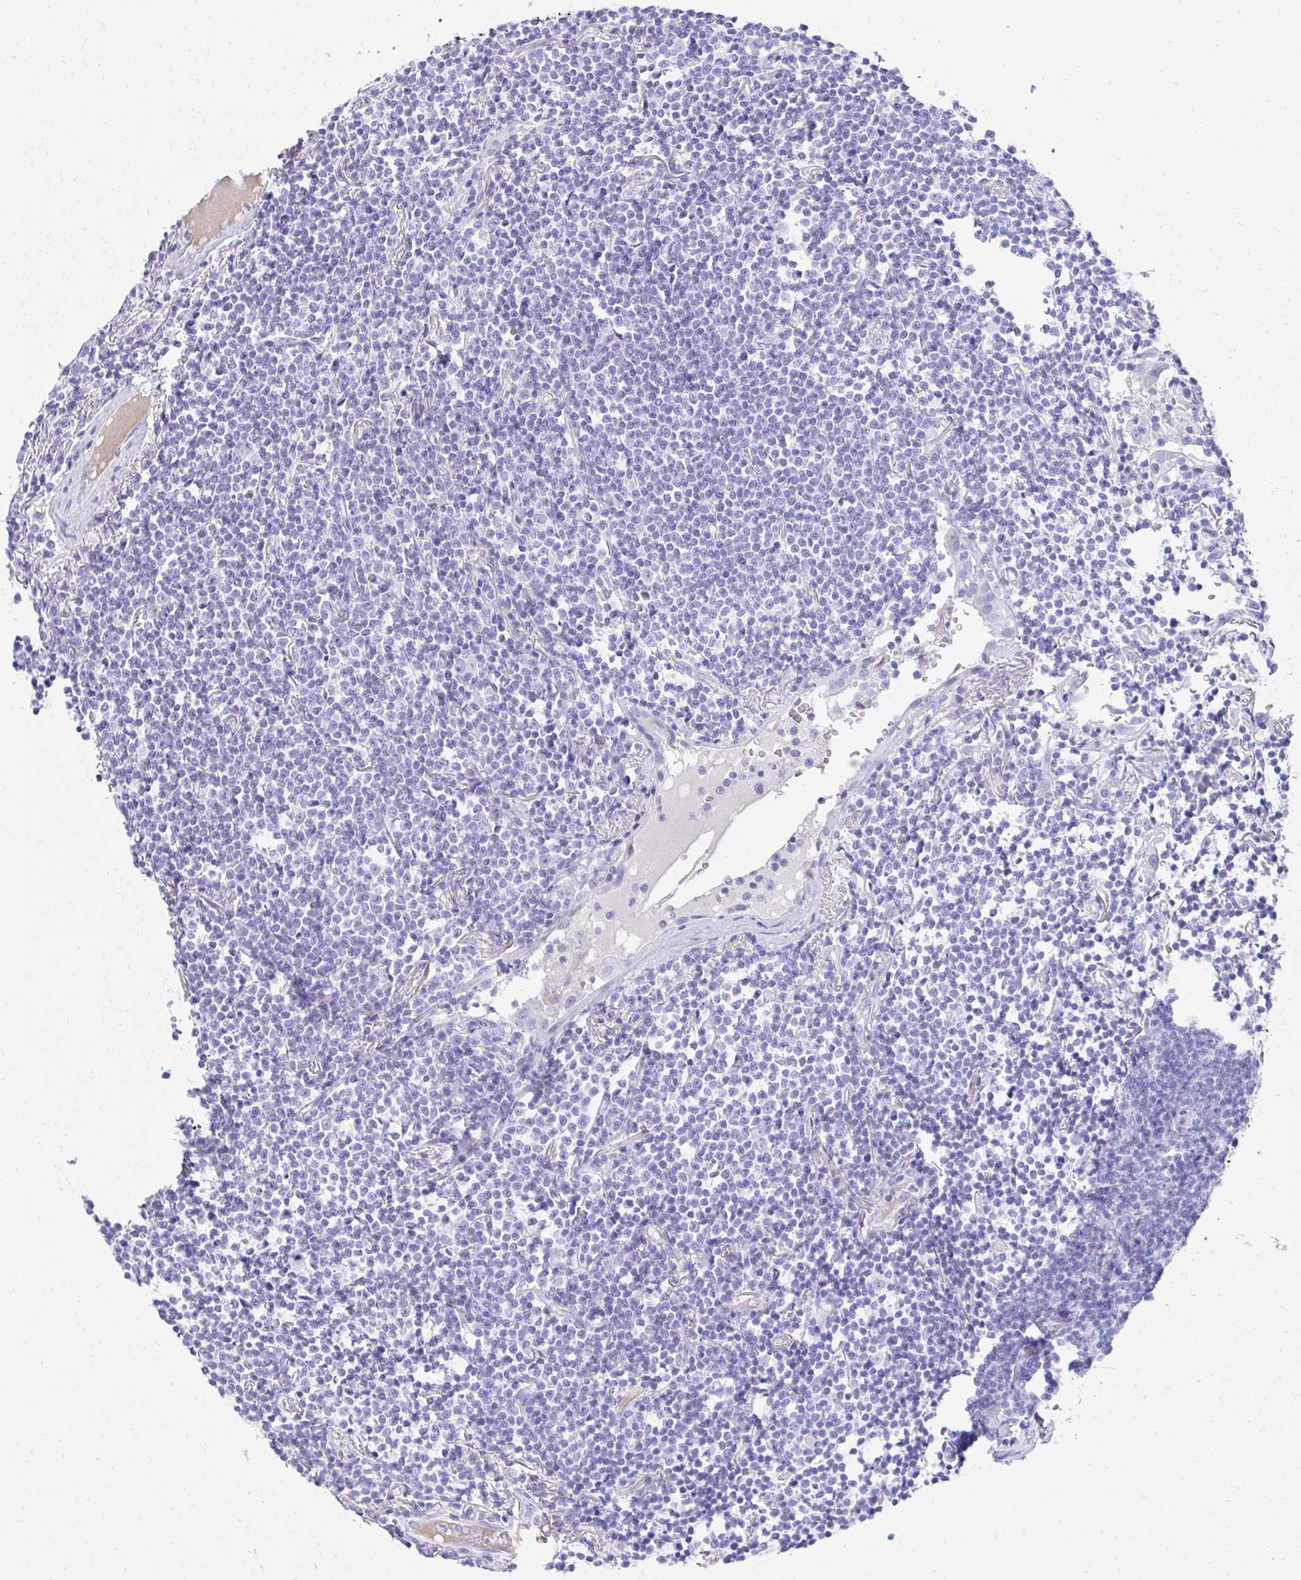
{"staining": {"intensity": "negative", "quantity": "none", "location": "none"}, "tissue": "lymphoma", "cell_type": "Tumor cells", "image_type": "cancer", "snomed": [{"axis": "morphology", "description": "Malignant lymphoma, non-Hodgkin's type, Low grade"}, {"axis": "topography", "description": "Lung"}], "caption": "There is no significant expression in tumor cells of low-grade malignant lymphoma, non-Hodgkin's type. (DAB IHC, high magnification).", "gene": "TNNT1", "patient": {"sex": "female", "age": 71}}